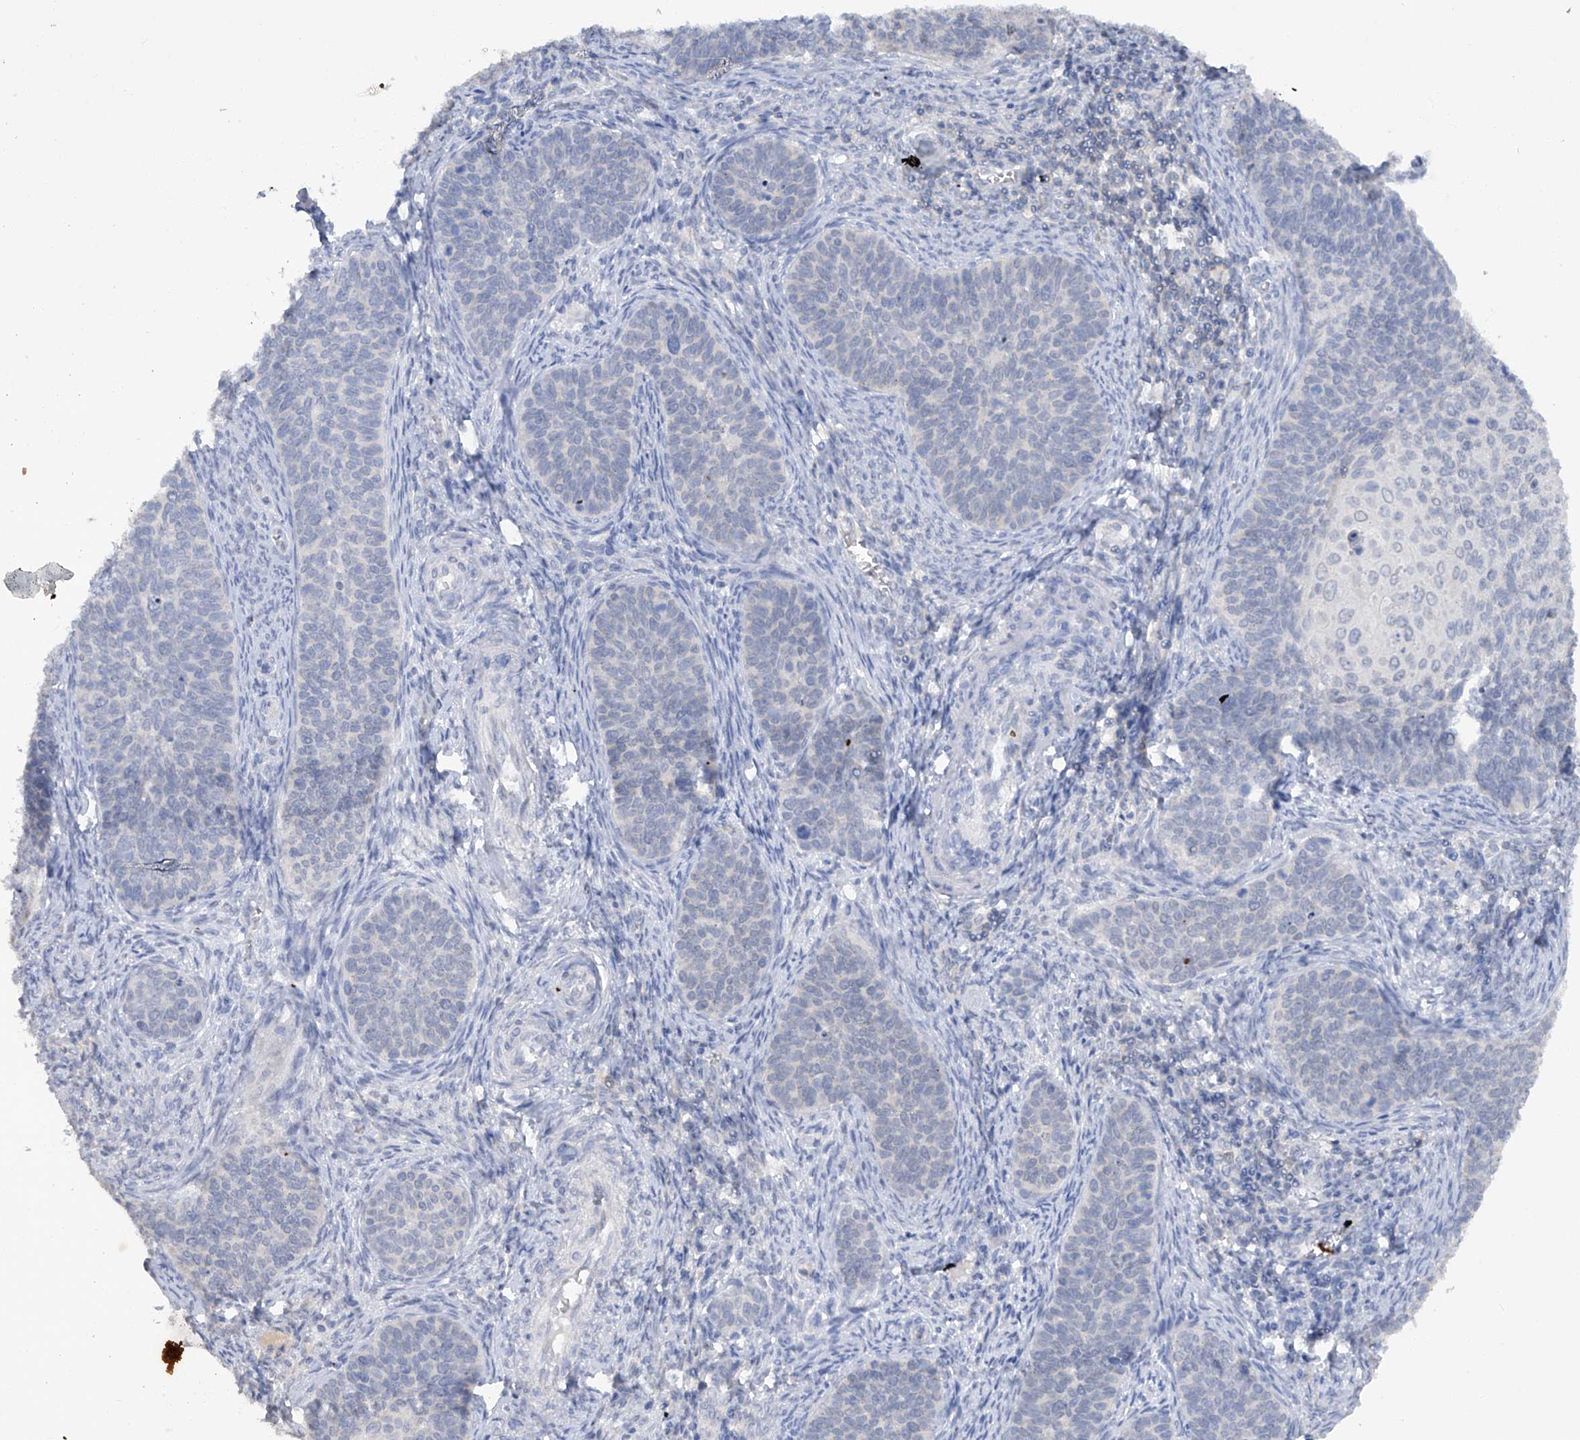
{"staining": {"intensity": "negative", "quantity": "none", "location": "none"}, "tissue": "cervical cancer", "cell_type": "Tumor cells", "image_type": "cancer", "snomed": [{"axis": "morphology", "description": "Squamous cell carcinoma, NOS"}, {"axis": "topography", "description": "Cervix"}], "caption": "There is no significant expression in tumor cells of cervical cancer.", "gene": "HAS3", "patient": {"sex": "female", "age": 33}}